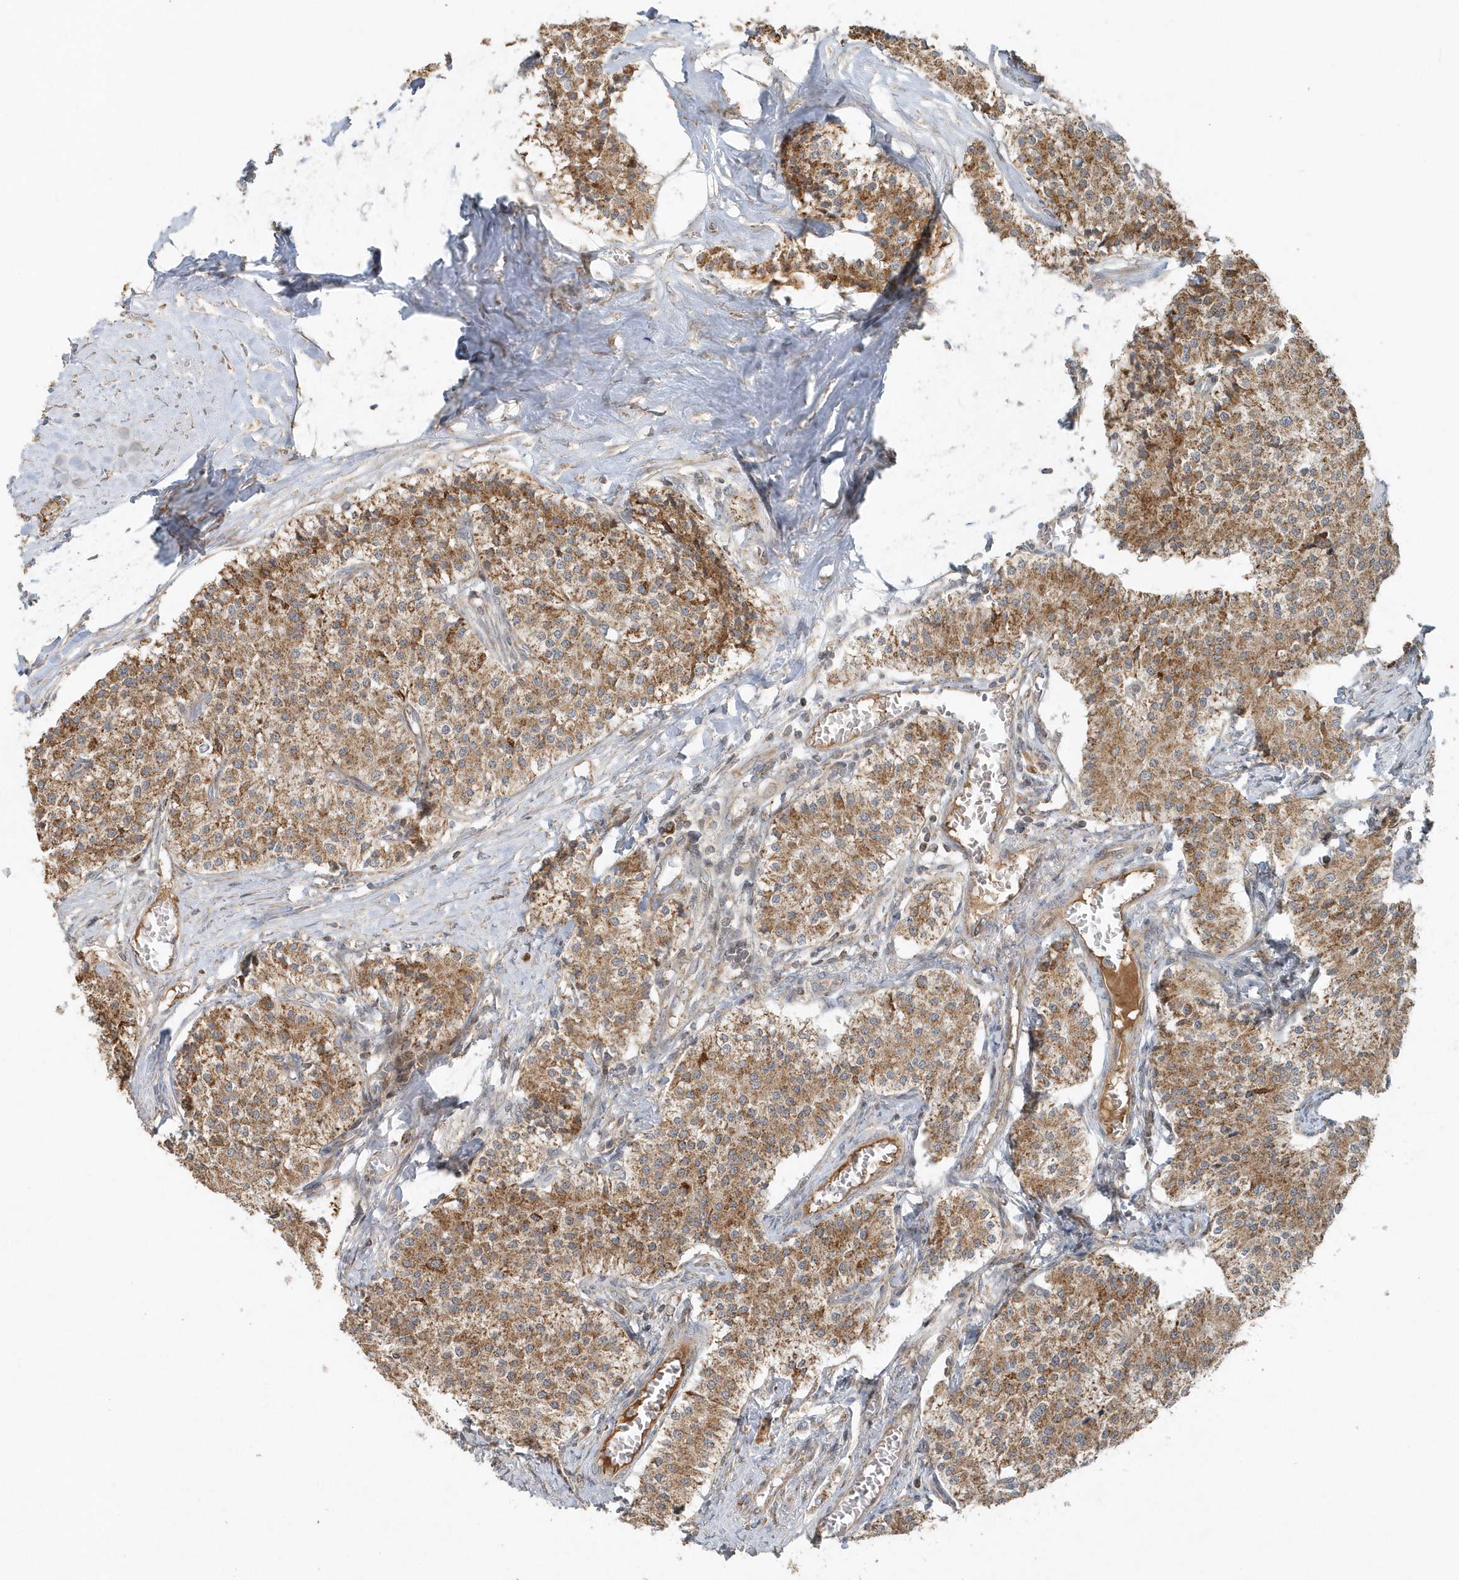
{"staining": {"intensity": "moderate", "quantity": ">75%", "location": "cytoplasmic/membranous"}, "tissue": "carcinoid", "cell_type": "Tumor cells", "image_type": "cancer", "snomed": [{"axis": "morphology", "description": "Carcinoid, malignant, NOS"}, {"axis": "topography", "description": "Colon"}], "caption": "A photomicrograph of human carcinoid (malignant) stained for a protein displays moderate cytoplasmic/membranous brown staining in tumor cells.", "gene": "MMUT", "patient": {"sex": "female", "age": 52}}